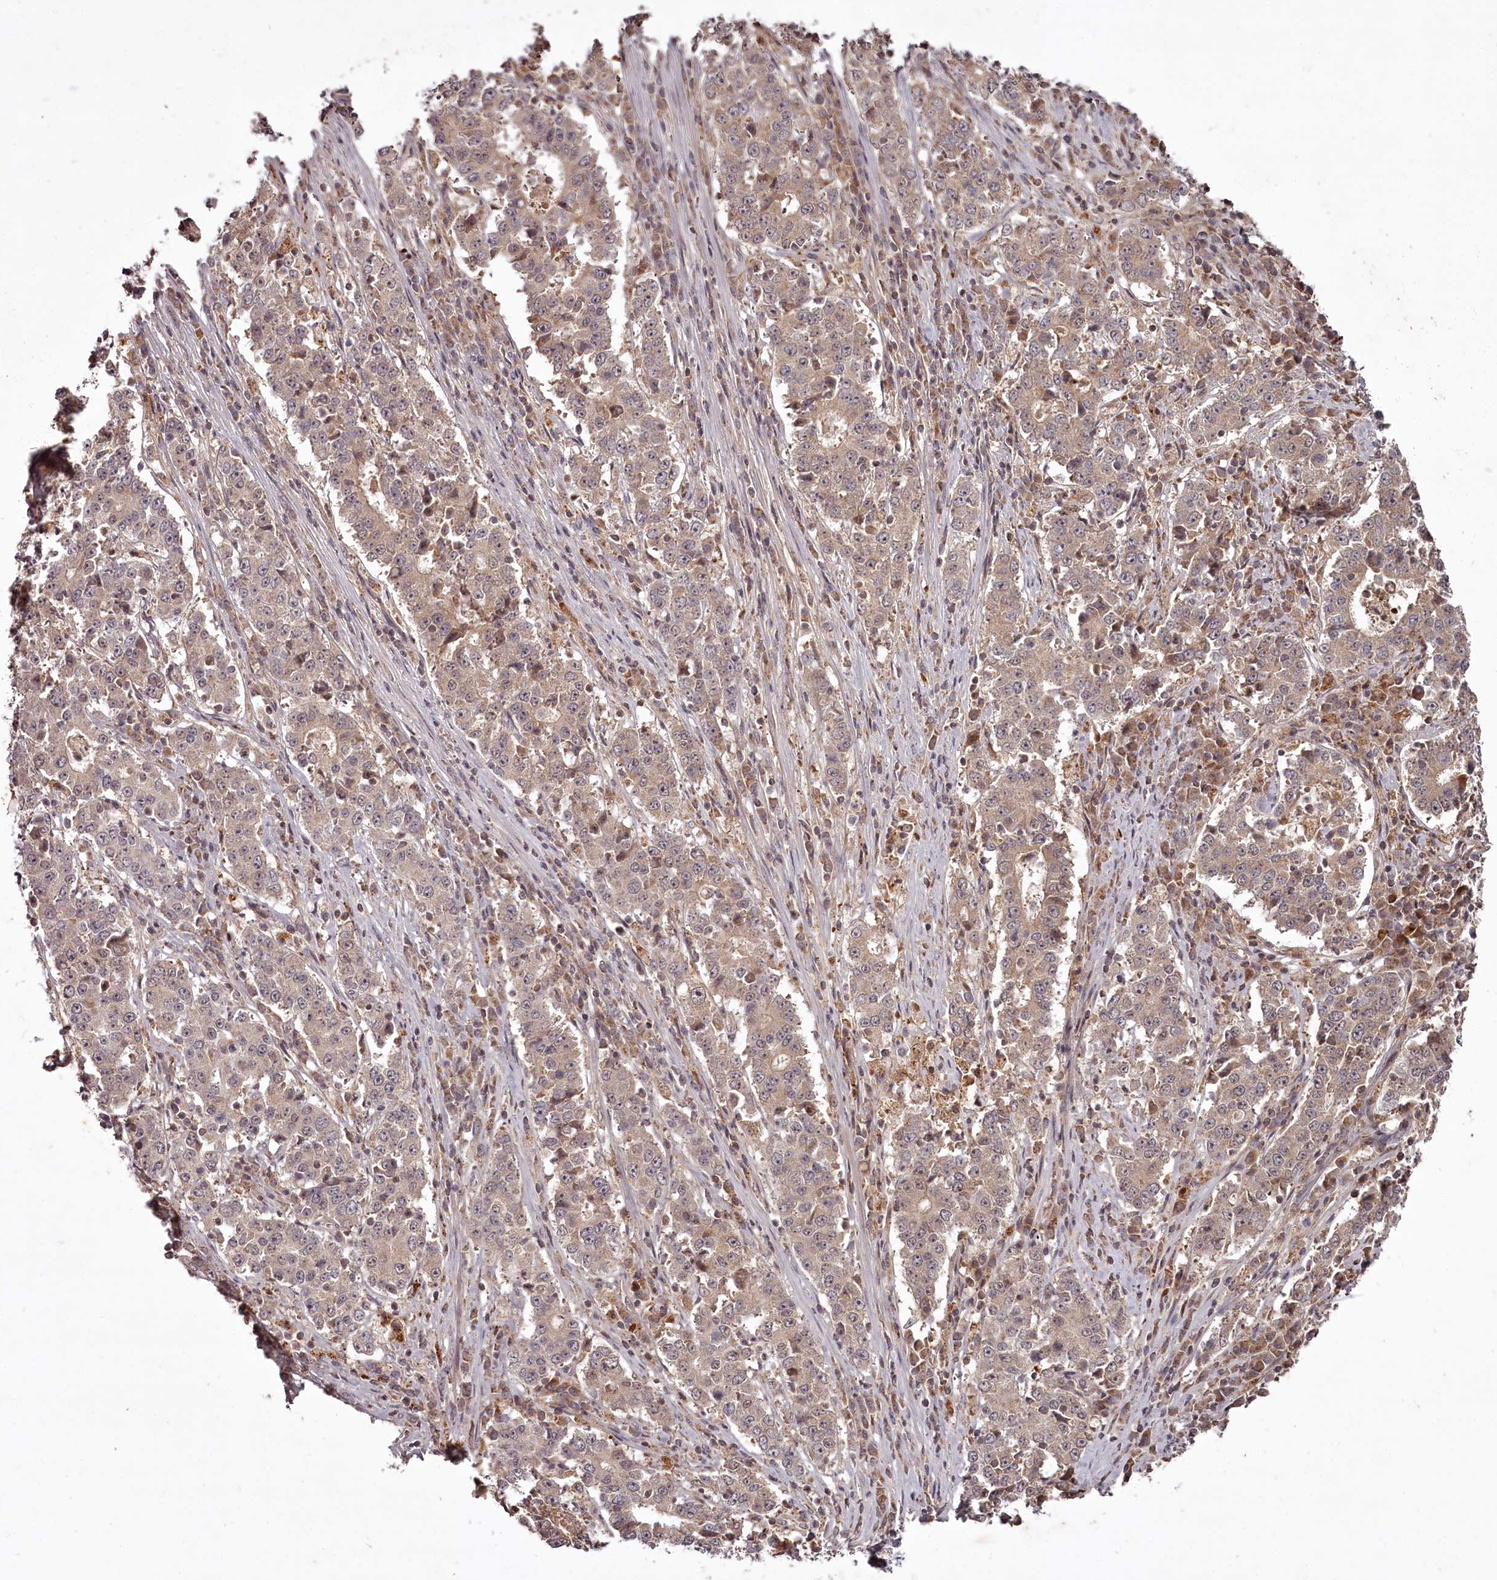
{"staining": {"intensity": "negative", "quantity": "none", "location": "none"}, "tissue": "stomach cancer", "cell_type": "Tumor cells", "image_type": "cancer", "snomed": [{"axis": "morphology", "description": "Adenocarcinoma, NOS"}, {"axis": "topography", "description": "Stomach"}], "caption": "DAB immunohistochemical staining of human adenocarcinoma (stomach) displays no significant expression in tumor cells.", "gene": "PCBP2", "patient": {"sex": "male", "age": 59}}